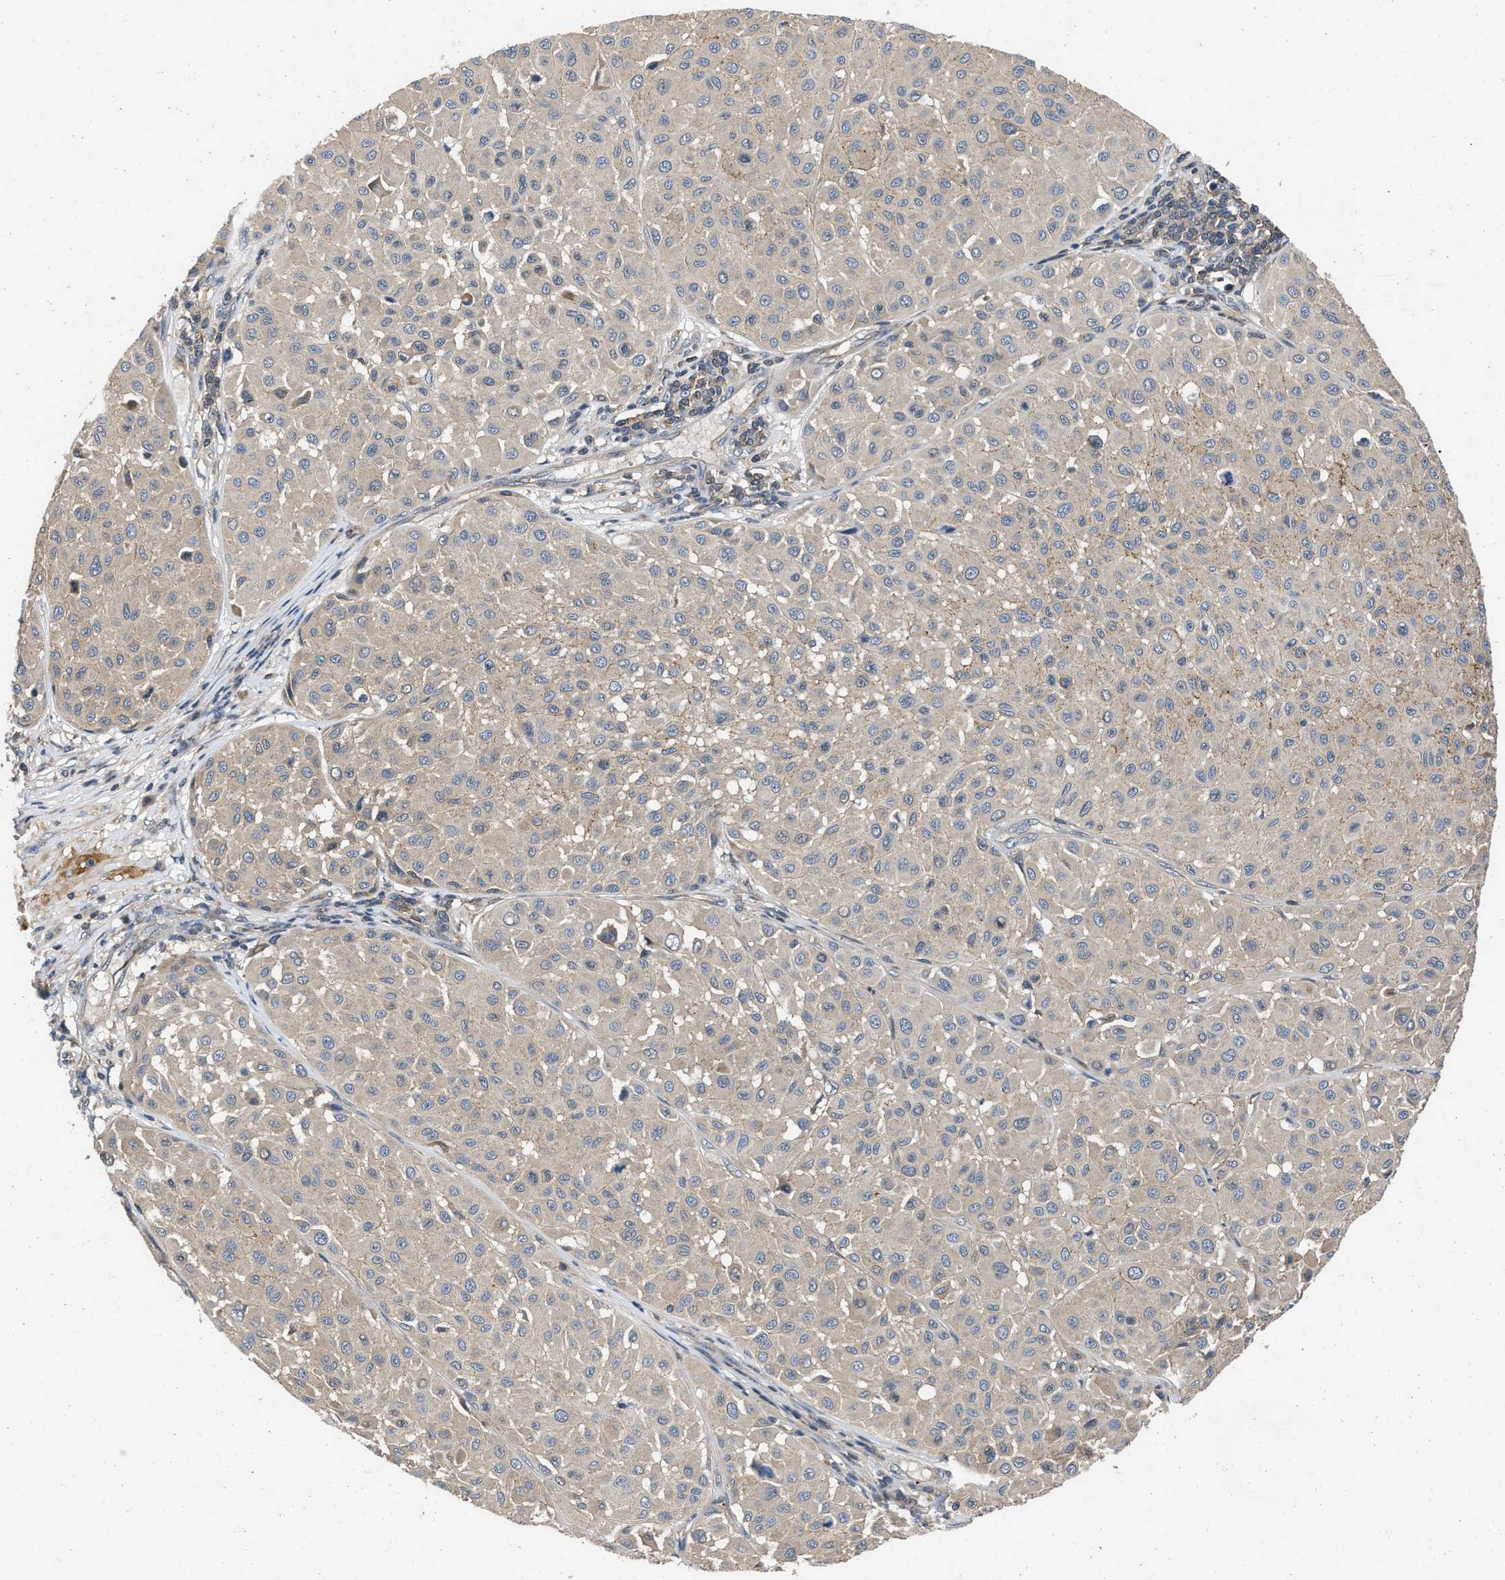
{"staining": {"intensity": "negative", "quantity": "none", "location": "none"}, "tissue": "melanoma", "cell_type": "Tumor cells", "image_type": "cancer", "snomed": [{"axis": "morphology", "description": "Malignant melanoma, Metastatic site"}, {"axis": "topography", "description": "Soft tissue"}], "caption": "This is a micrograph of immunohistochemistry staining of malignant melanoma (metastatic site), which shows no expression in tumor cells.", "gene": "PRDM14", "patient": {"sex": "male", "age": 41}}